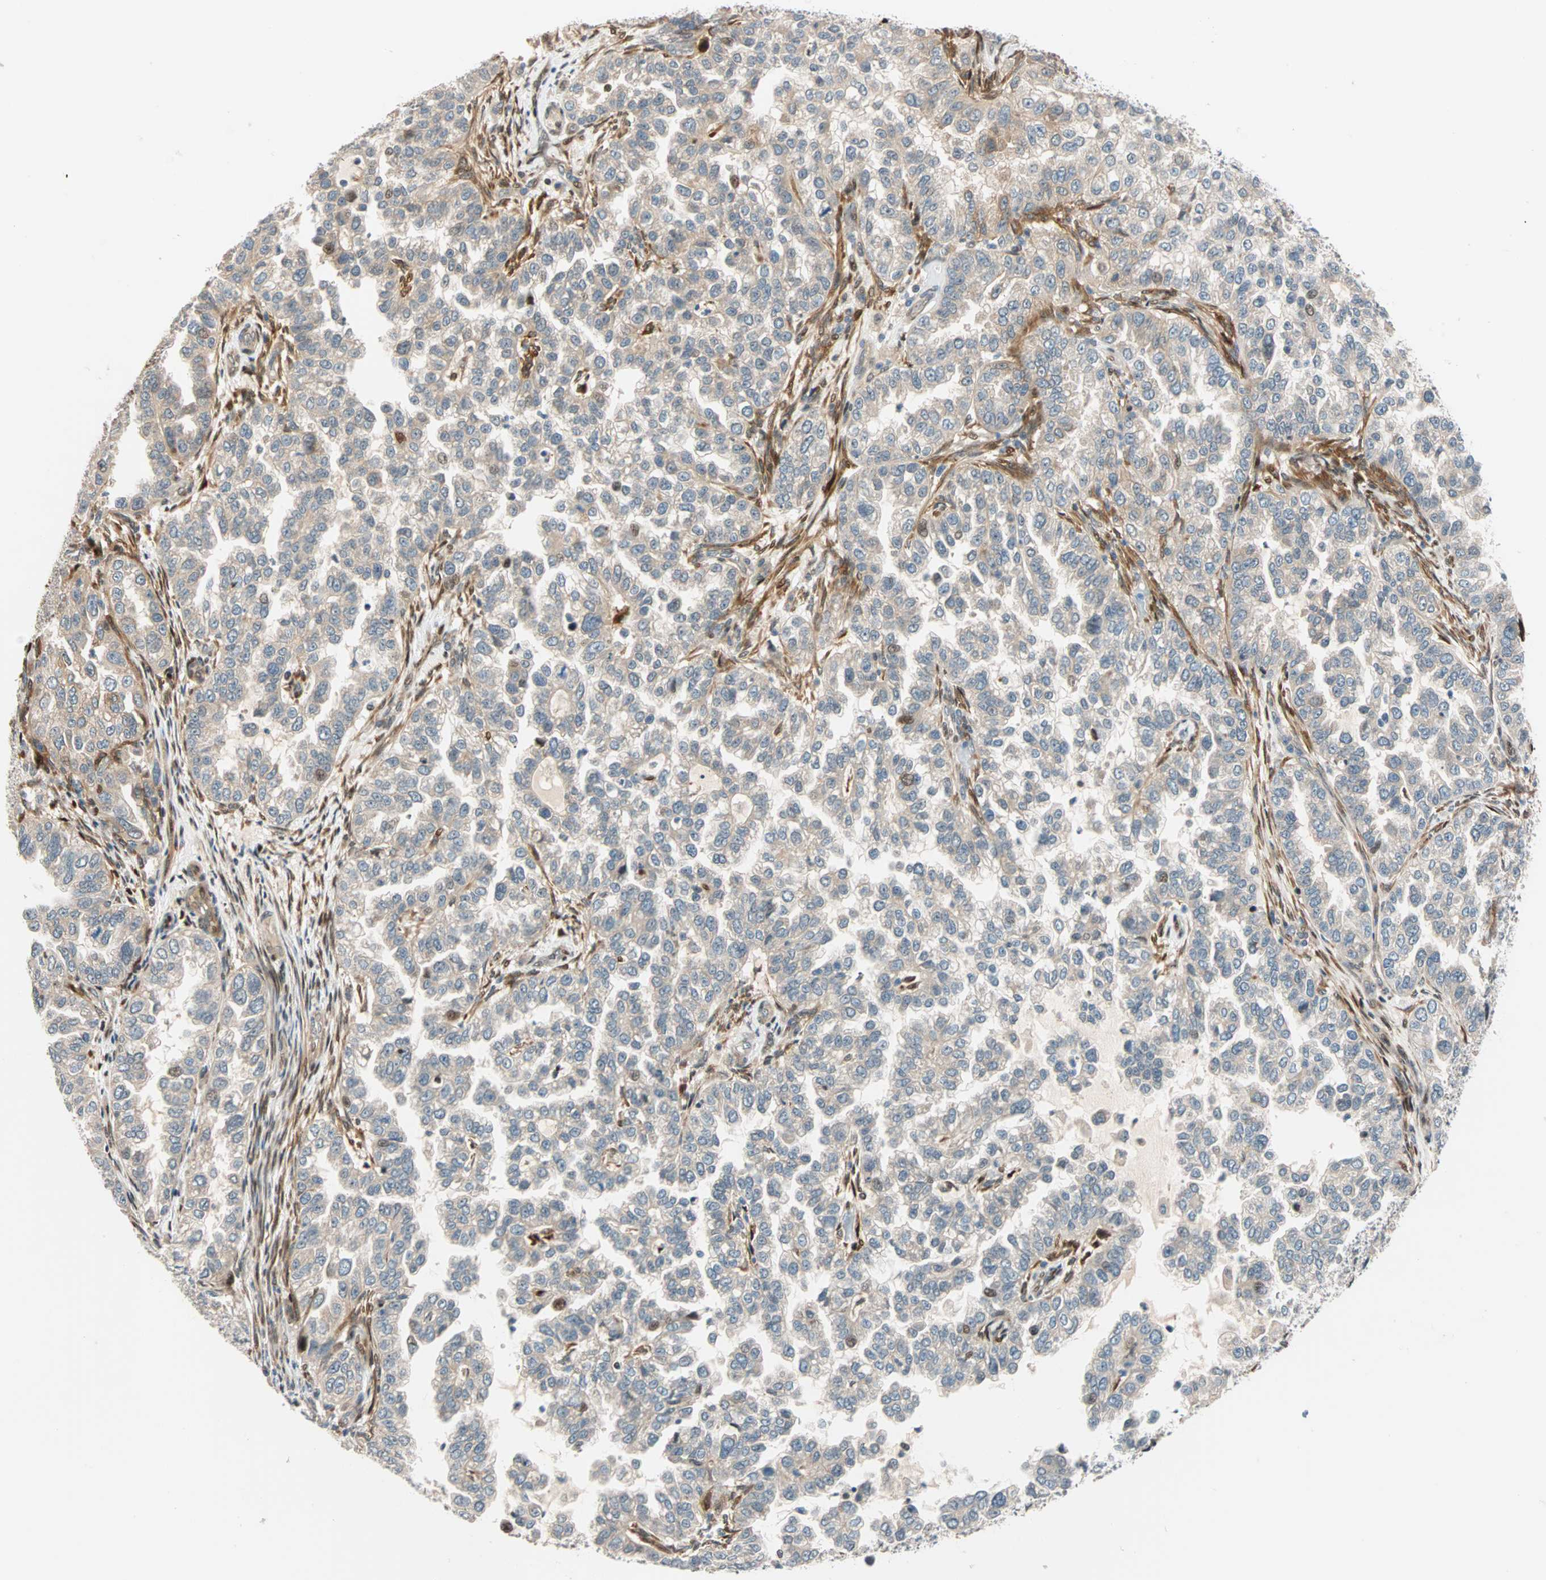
{"staining": {"intensity": "weak", "quantity": ">75%", "location": "cytoplasmic/membranous"}, "tissue": "endometrial cancer", "cell_type": "Tumor cells", "image_type": "cancer", "snomed": [{"axis": "morphology", "description": "Adenocarcinoma, NOS"}, {"axis": "topography", "description": "Endometrium"}], "caption": "Endometrial adenocarcinoma tissue displays weak cytoplasmic/membranous positivity in approximately >75% of tumor cells", "gene": "HECW1", "patient": {"sex": "female", "age": 85}}